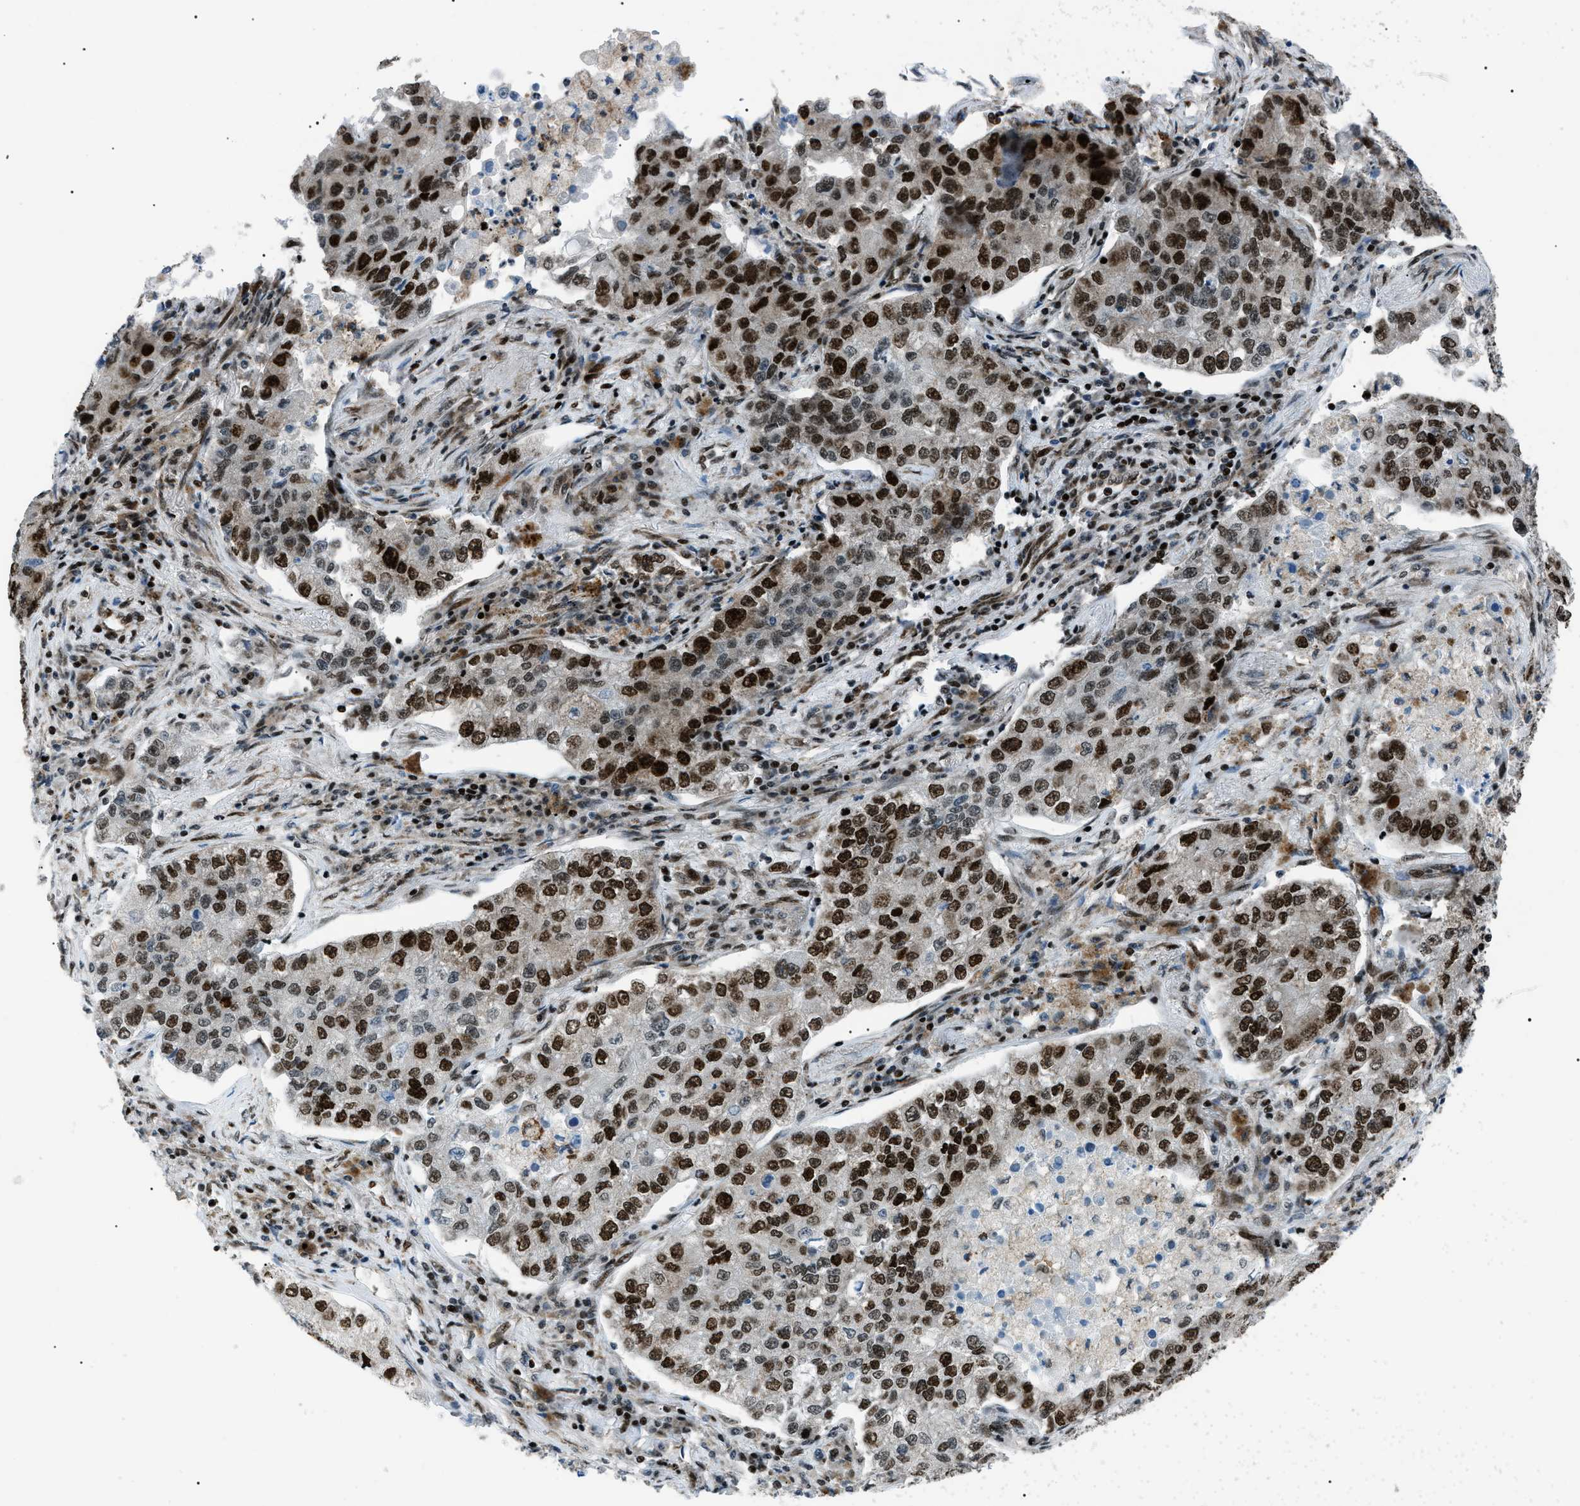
{"staining": {"intensity": "strong", "quantity": ">75%", "location": "nuclear"}, "tissue": "lung cancer", "cell_type": "Tumor cells", "image_type": "cancer", "snomed": [{"axis": "morphology", "description": "Adenocarcinoma, NOS"}, {"axis": "topography", "description": "Lung"}], "caption": "Immunohistochemistry photomicrograph of lung cancer (adenocarcinoma) stained for a protein (brown), which shows high levels of strong nuclear expression in approximately >75% of tumor cells.", "gene": "HNRNPK", "patient": {"sex": "male", "age": 49}}